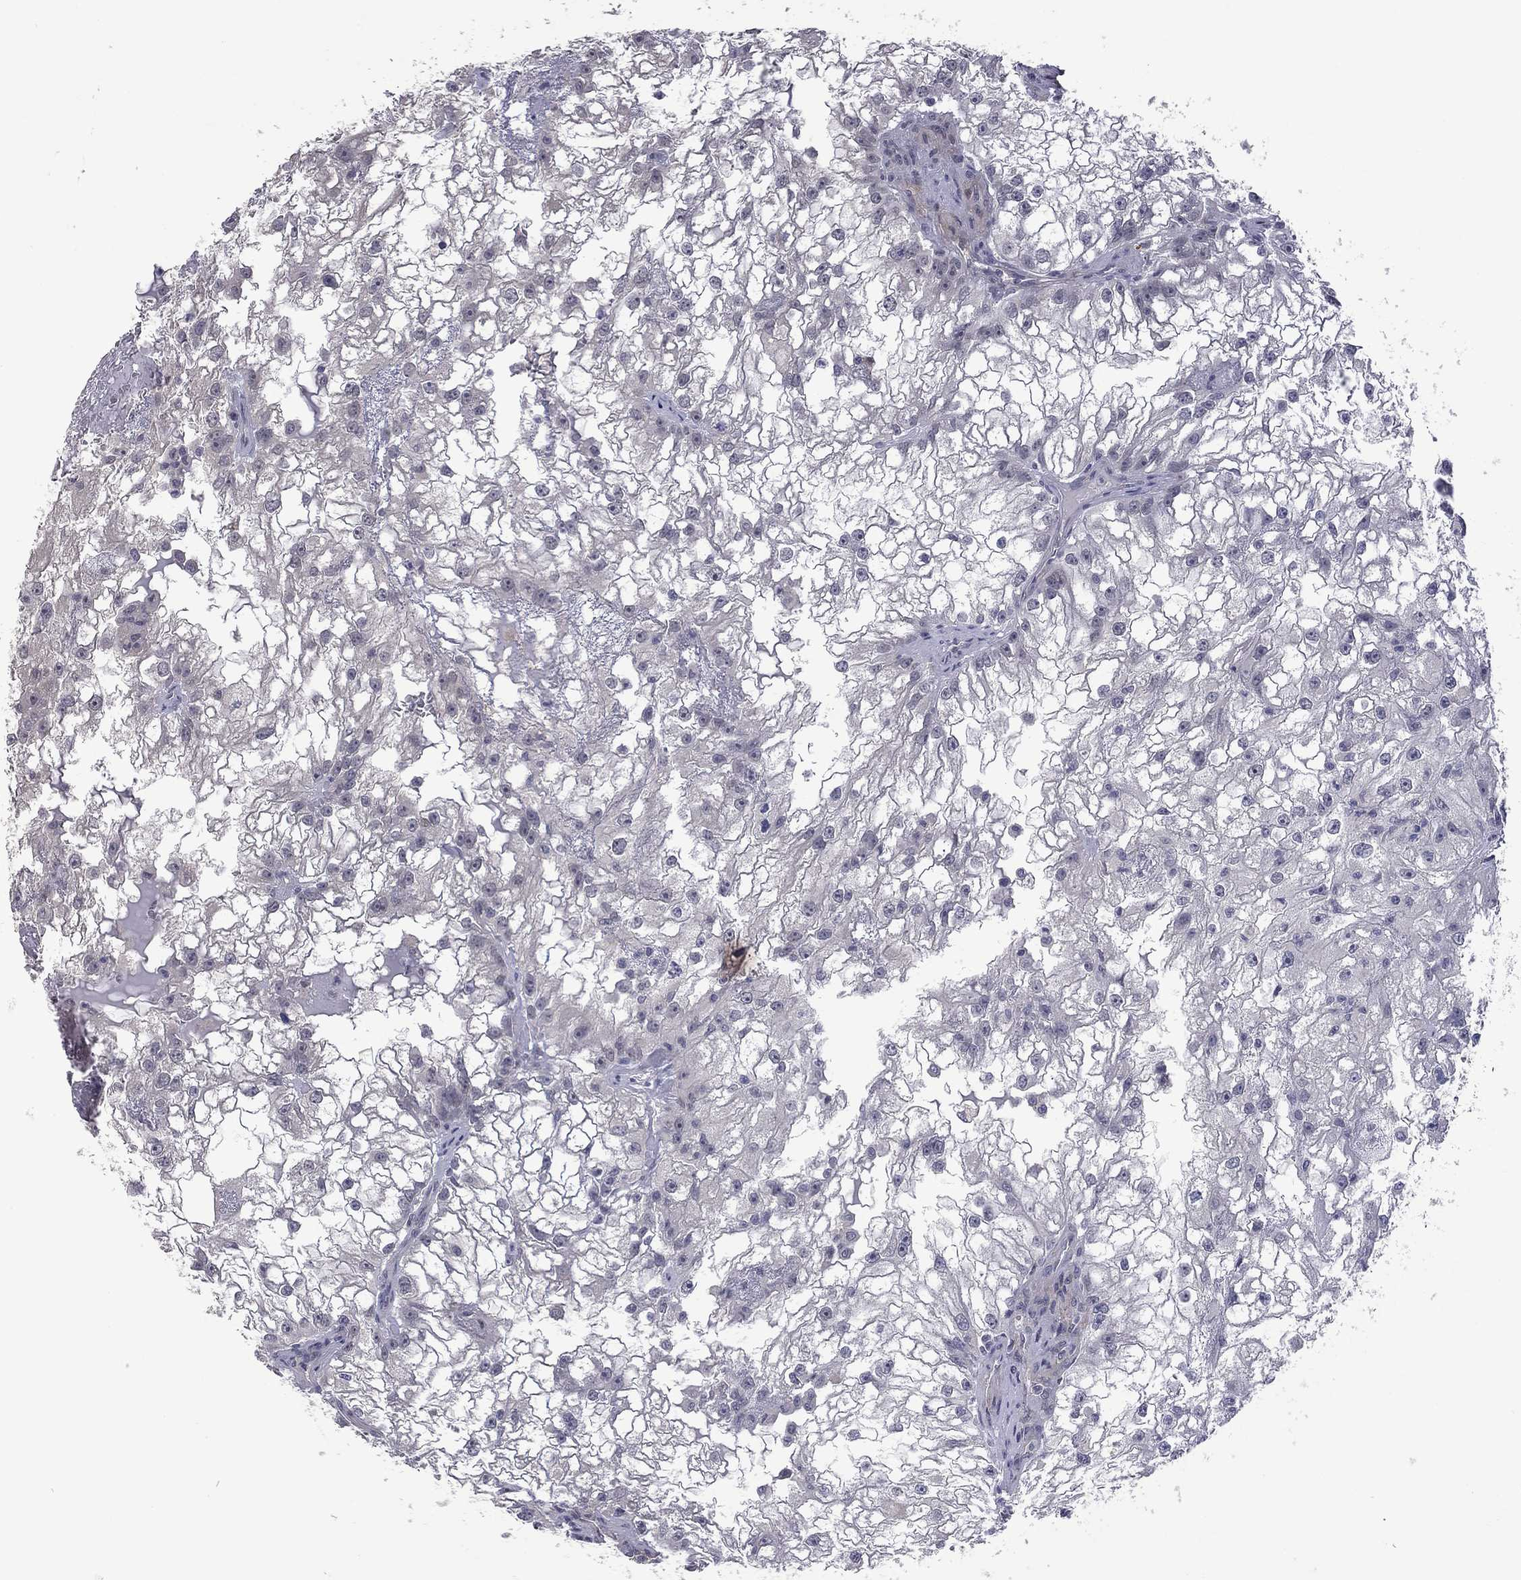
{"staining": {"intensity": "negative", "quantity": "none", "location": "none"}, "tissue": "renal cancer", "cell_type": "Tumor cells", "image_type": "cancer", "snomed": [{"axis": "morphology", "description": "Adenocarcinoma, NOS"}, {"axis": "topography", "description": "Kidney"}], "caption": "The histopathology image shows no staining of tumor cells in renal cancer (adenocarcinoma).", "gene": "FABP12", "patient": {"sex": "male", "age": 59}}